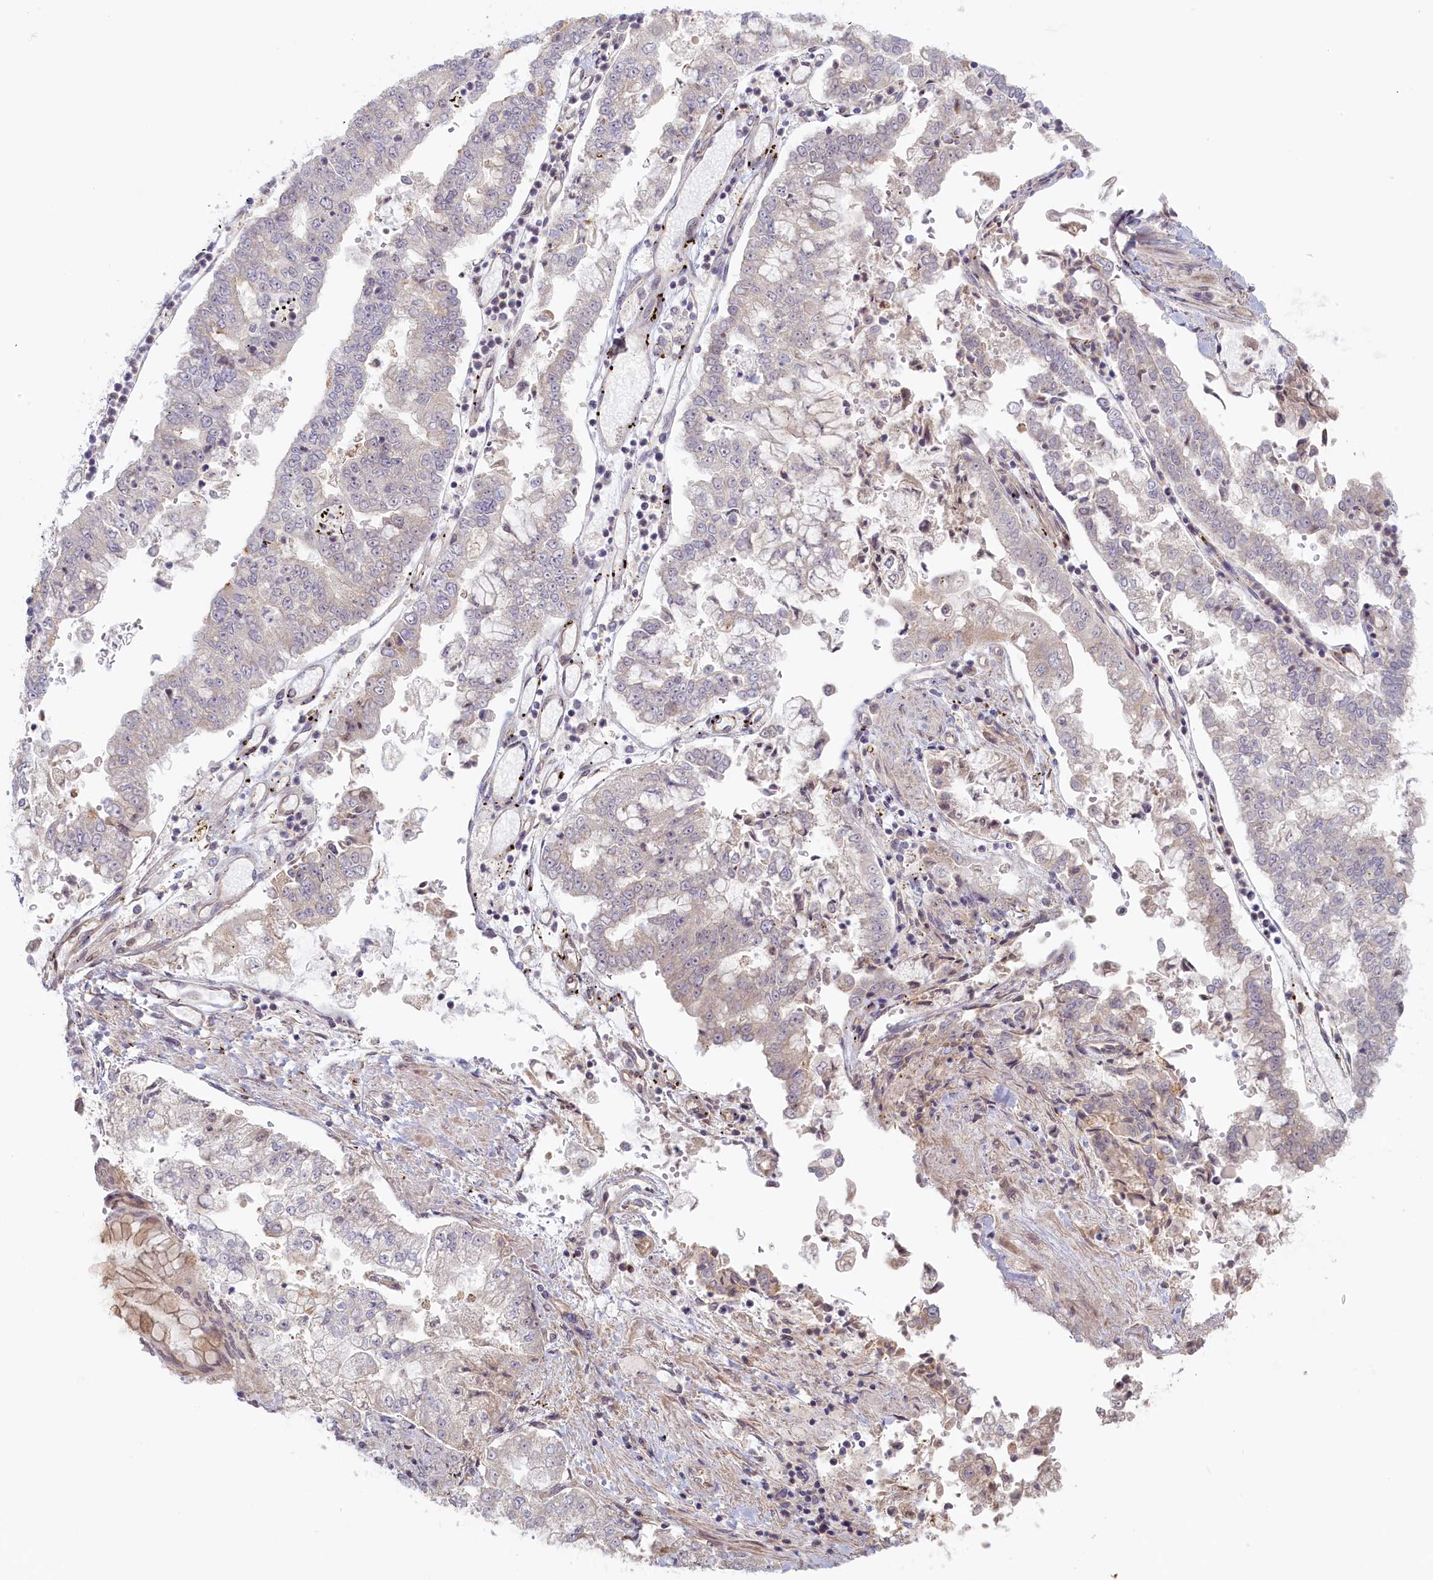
{"staining": {"intensity": "weak", "quantity": "<25%", "location": "cytoplasmic/membranous"}, "tissue": "stomach cancer", "cell_type": "Tumor cells", "image_type": "cancer", "snomed": [{"axis": "morphology", "description": "Adenocarcinoma, NOS"}, {"axis": "topography", "description": "Stomach"}], "caption": "This is an IHC photomicrograph of stomach adenocarcinoma. There is no staining in tumor cells.", "gene": "C19orf44", "patient": {"sex": "male", "age": 76}}